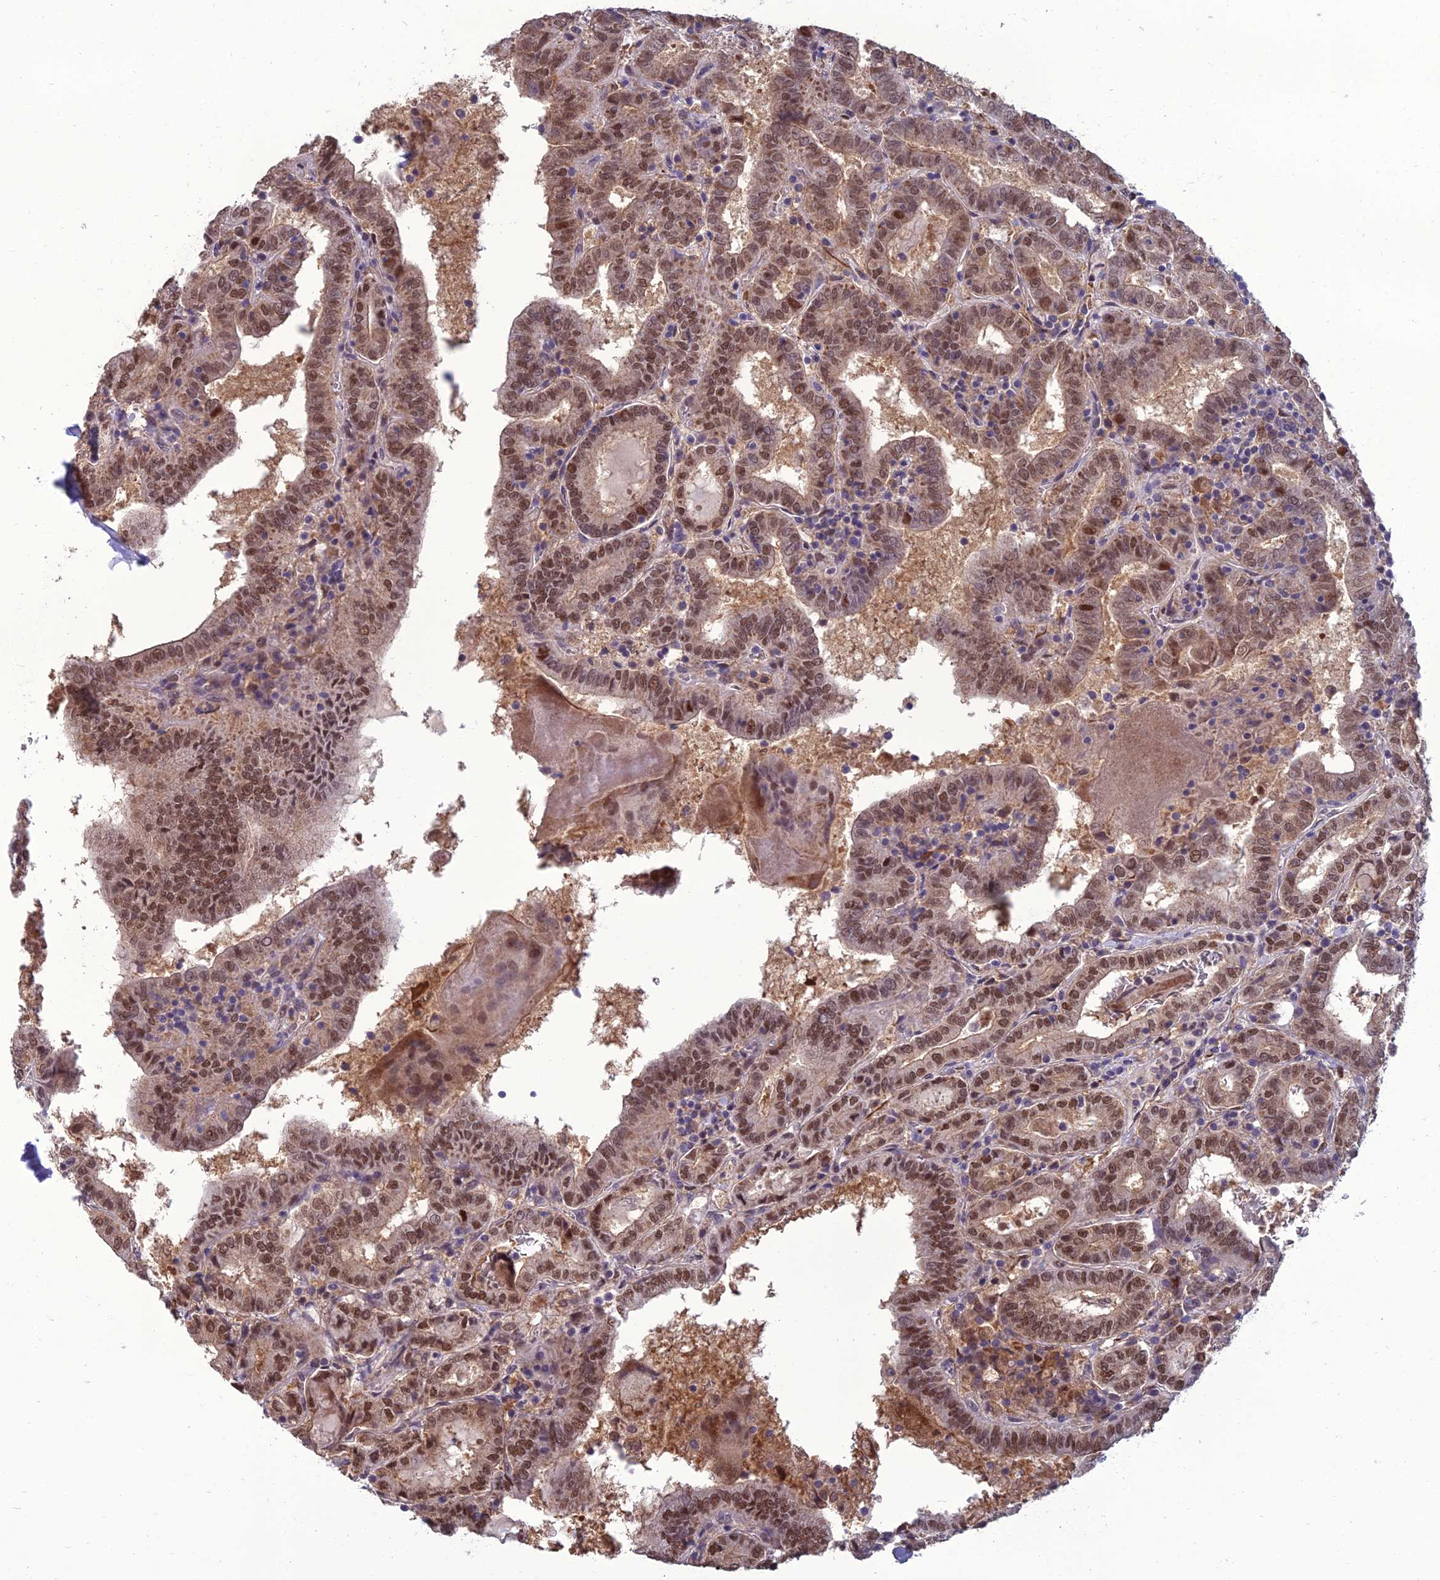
{"staining": {"intensity": "moderate", "quantity": ">75%", "location": "nuclear"}, "tissue": "thyroid cancer", "cell_type": "Tumor cells", "image_type": "cancer", "snomed": [{"axis": "morphology", "description": "Papillary adenocarcinoma, NOS"}, {"axis": "topography", "description": "Thyroid gland"}], "caption": "Thyroid cancer stained for a protein reveals moderate nuclear positivity in tumor cells.", "gene": "NR4A3", "patient": {"sex": "female", "age": 72}}